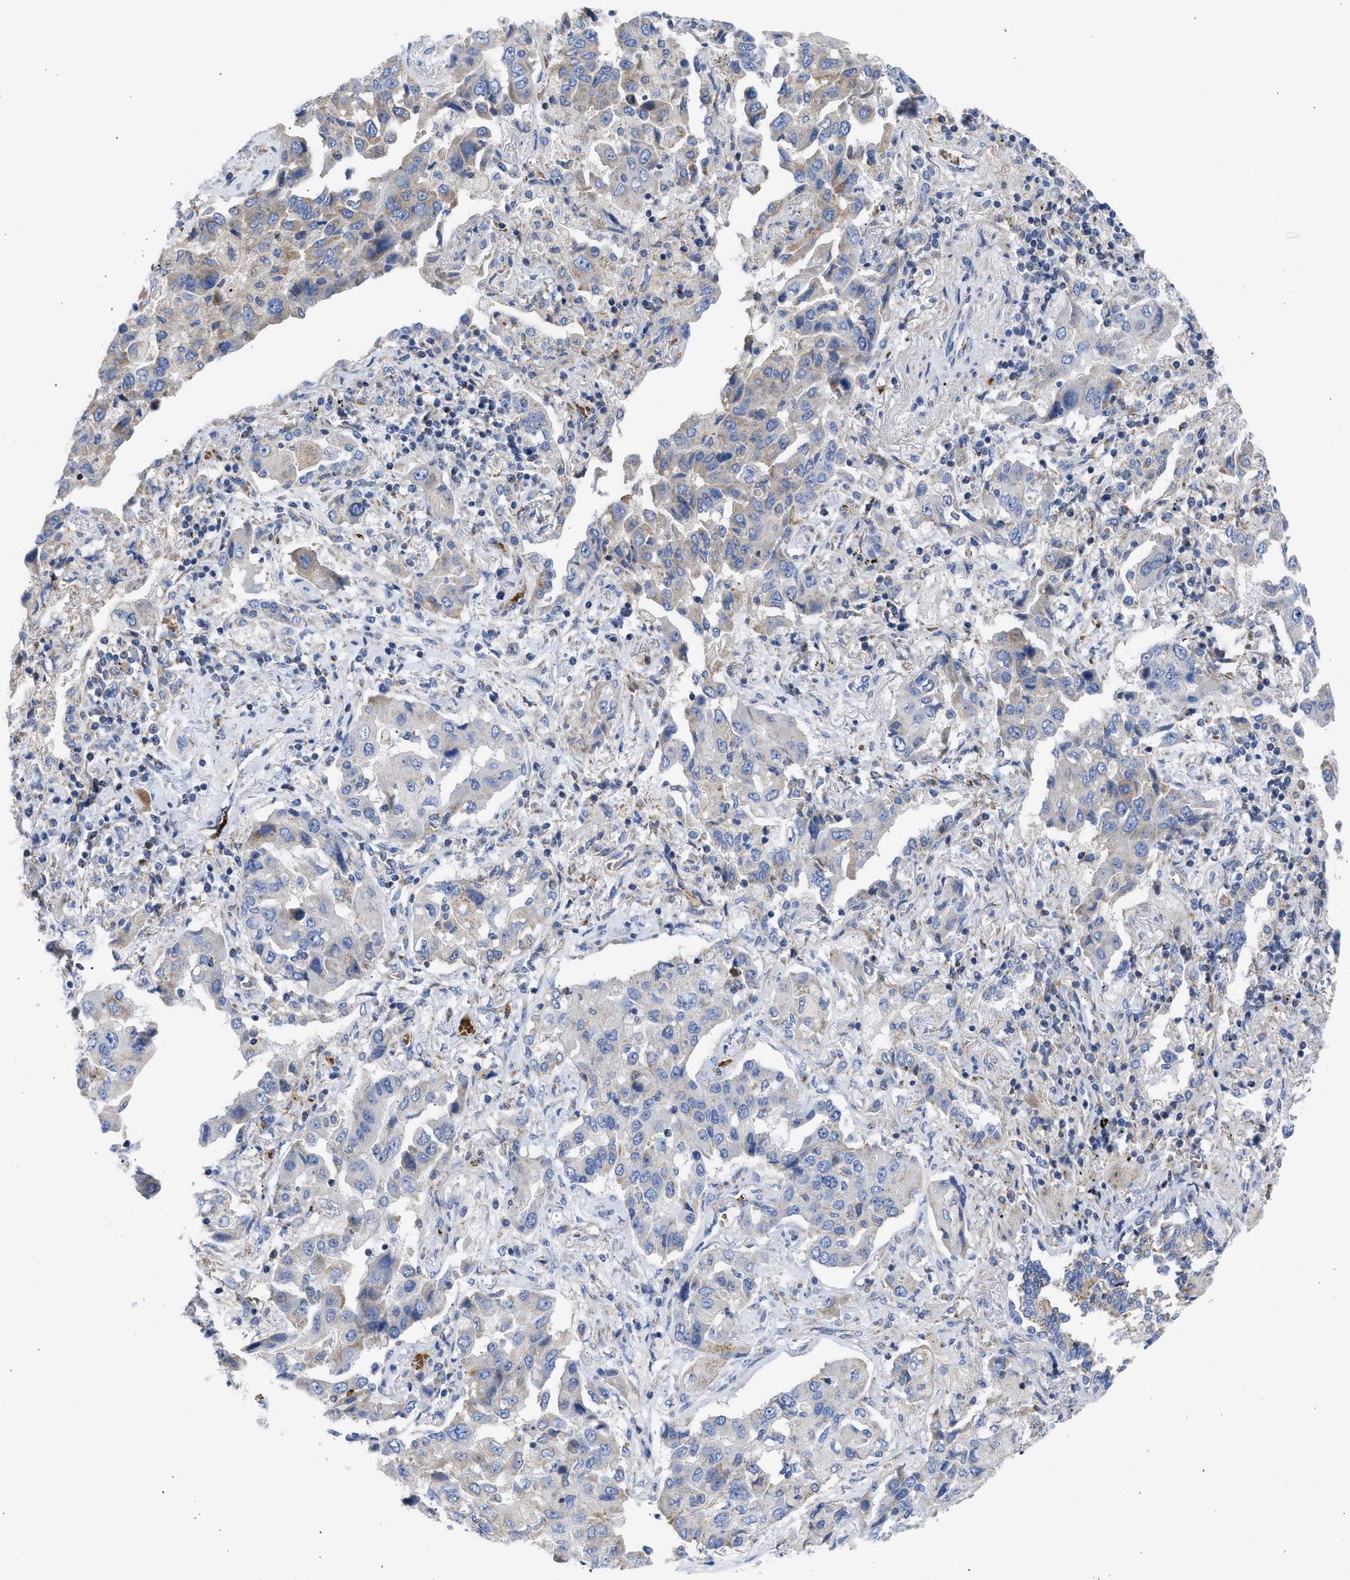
{"staining": {"intensity": "weak", "quantity": "<25%", "location": "cytoplasmic/membranous"}, "tissue": "lung cancer", "cell_type": "Tumor cells", "image_type": "cancer", "snomed": [{"axis": "morphology", "description": "Adenocarcinoma, NOS"}, {"axis": "topography", "description": "Lung"}], "caption": "Histopathology image shows no protein expression in tumor cells of lung cancer (adenocarcinoma) tissue.", "gene": "BTG3", "patient": {"sex": "female", "age": 65}}